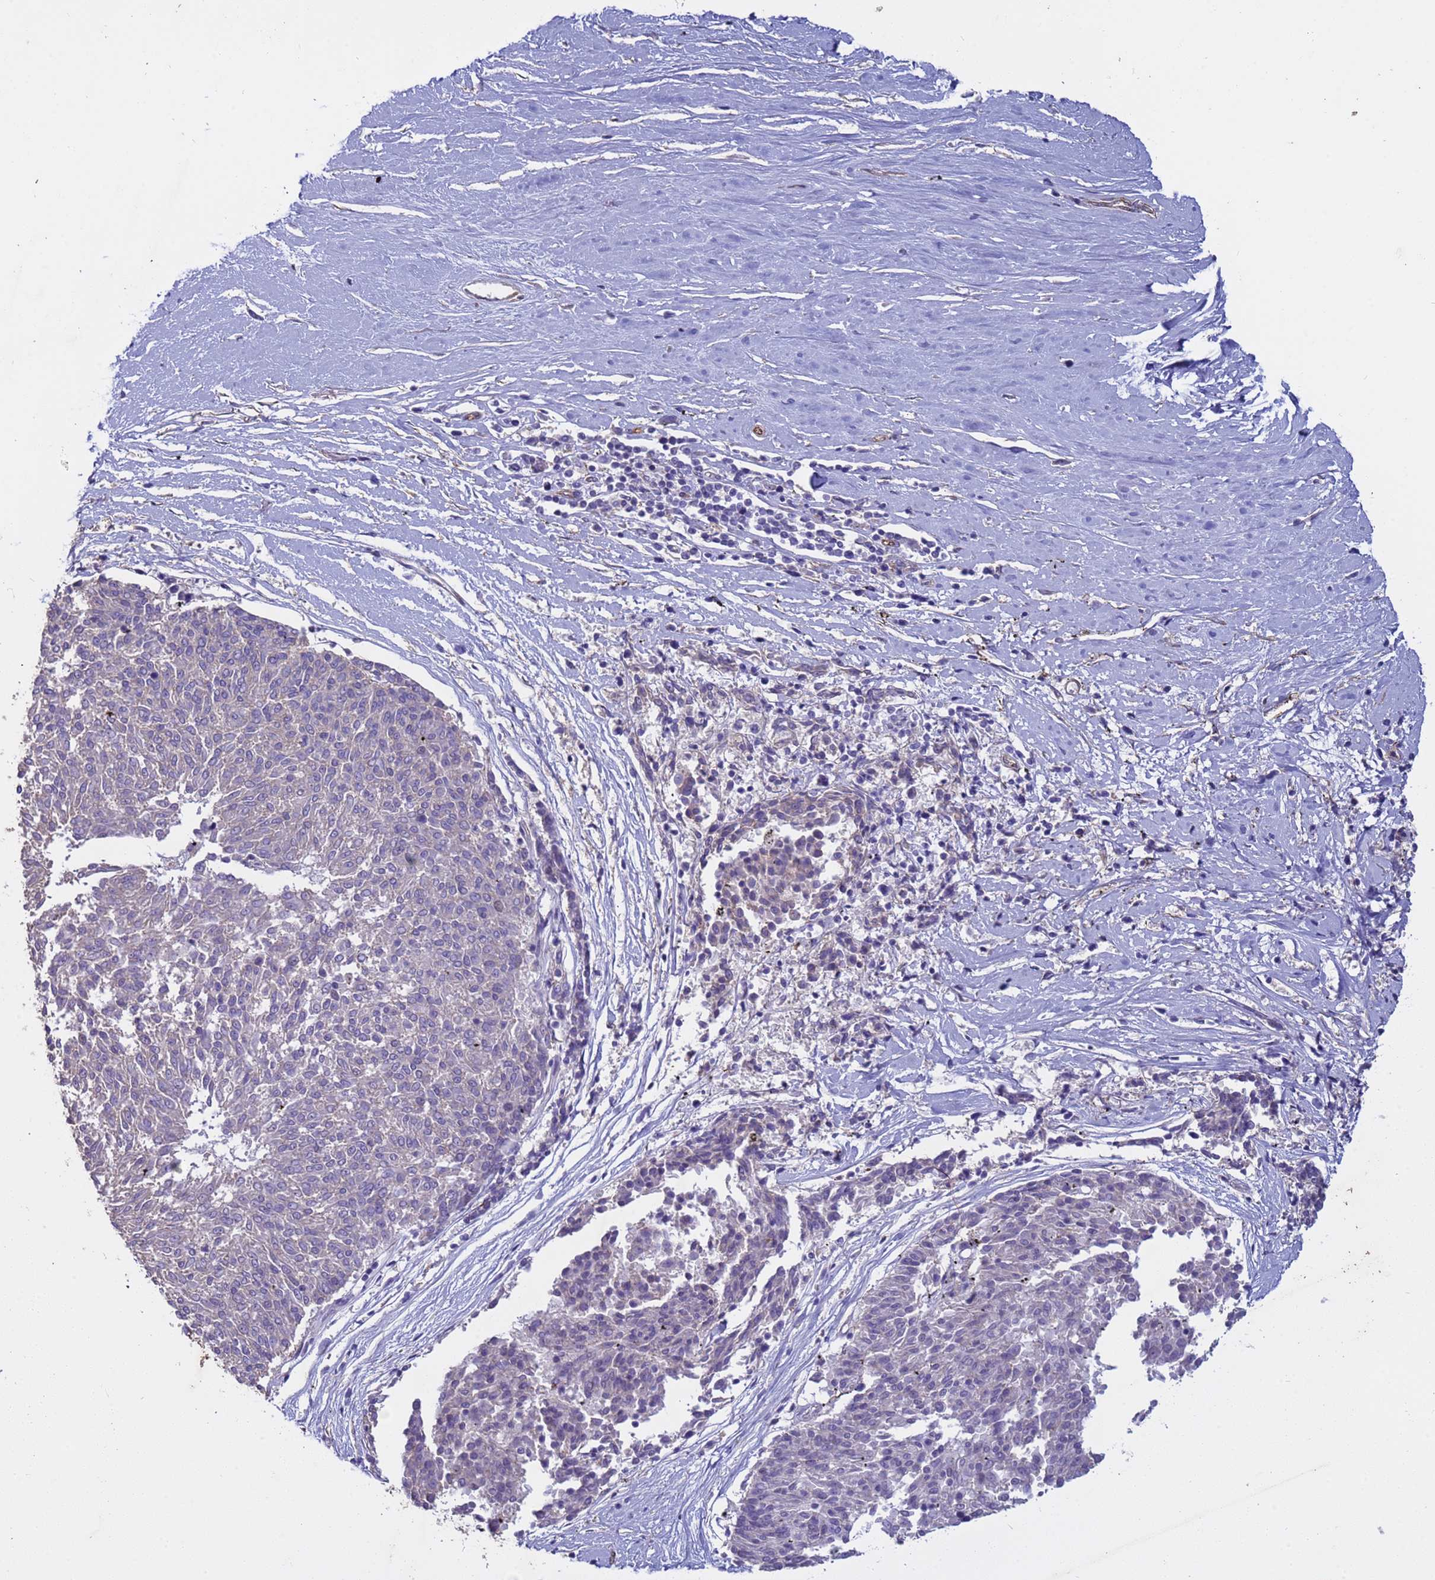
{"staining": {"intensity": "negative", "quantity": "none", "location": "none"}, "tissue": "melanoma", "cell_type": "Tumor cells", "image_type": "cancer", "snomed": [{"axis": "morphology", "description": "Malignant melanoma, NOS"}, {"axis": "topography", "description": "Skin"}], "caption": "Immunohistochemistry histopathology image of neoplastic tissue: human melanoma stained with DAB (3,3'-diaminobenzidine) reveals no significant protein positivity in tumor cells.", "gene": "GASK1A", "patient": {"sex": "female", "age": 72}}